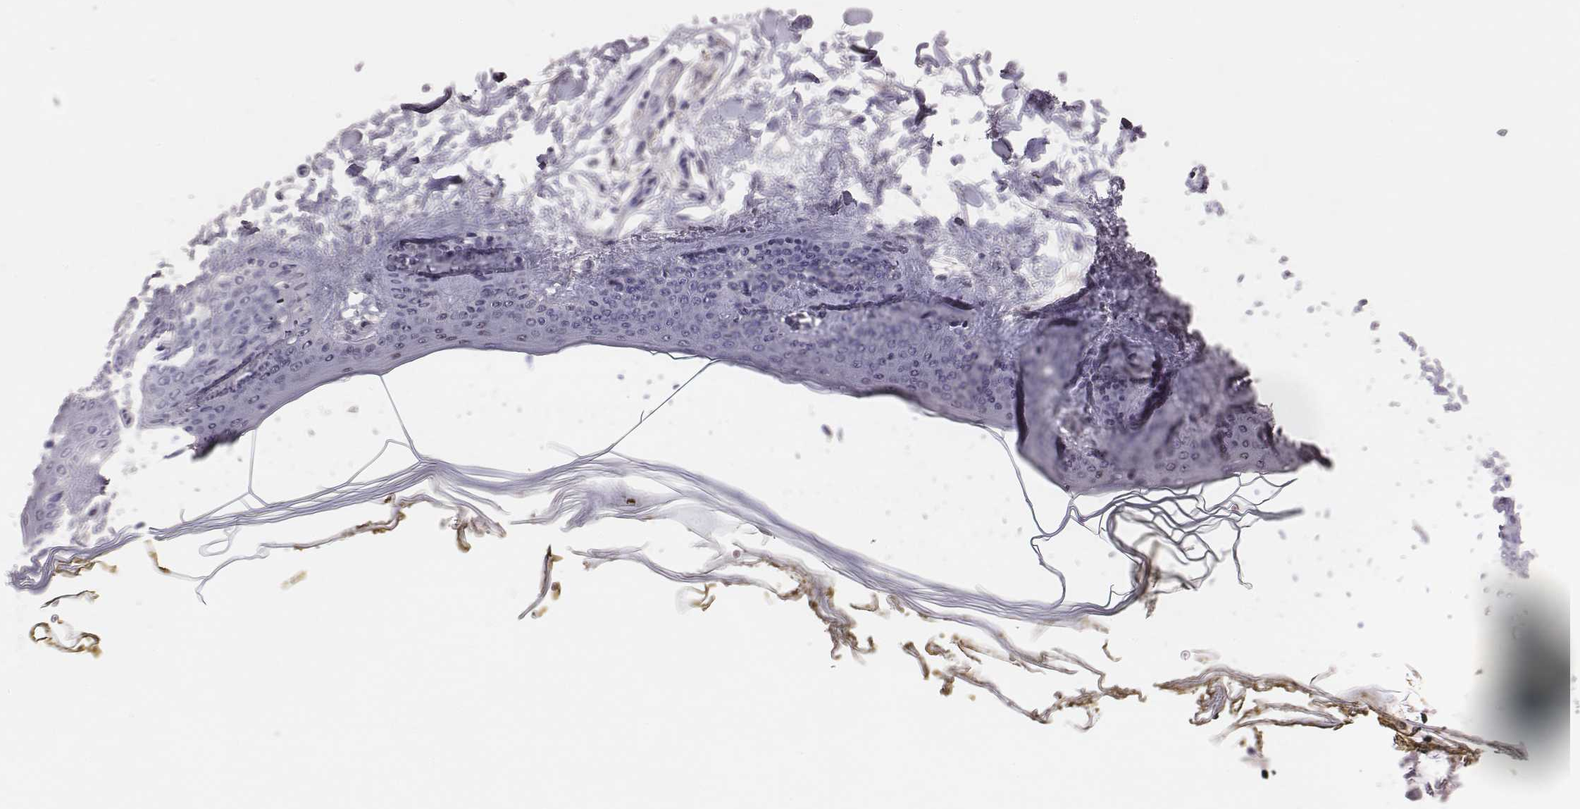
{"staining": {"intensity": "negative", "quantity": "none", "location": "none"}, "tissue": "skin", "cell_type": "Fibroblasts", "image_type": "normal", "snomed": [{"axis": "morphology", "description": "Normal tissue, NOS"}, {"axis": "topography", "description": "Skin"}], "caption": "This is an IHC photomicrograph of normal skin. There is no staining in fibroblasts.", "gene": "EN1", "patient": {"sex": "female", "age": 34}}